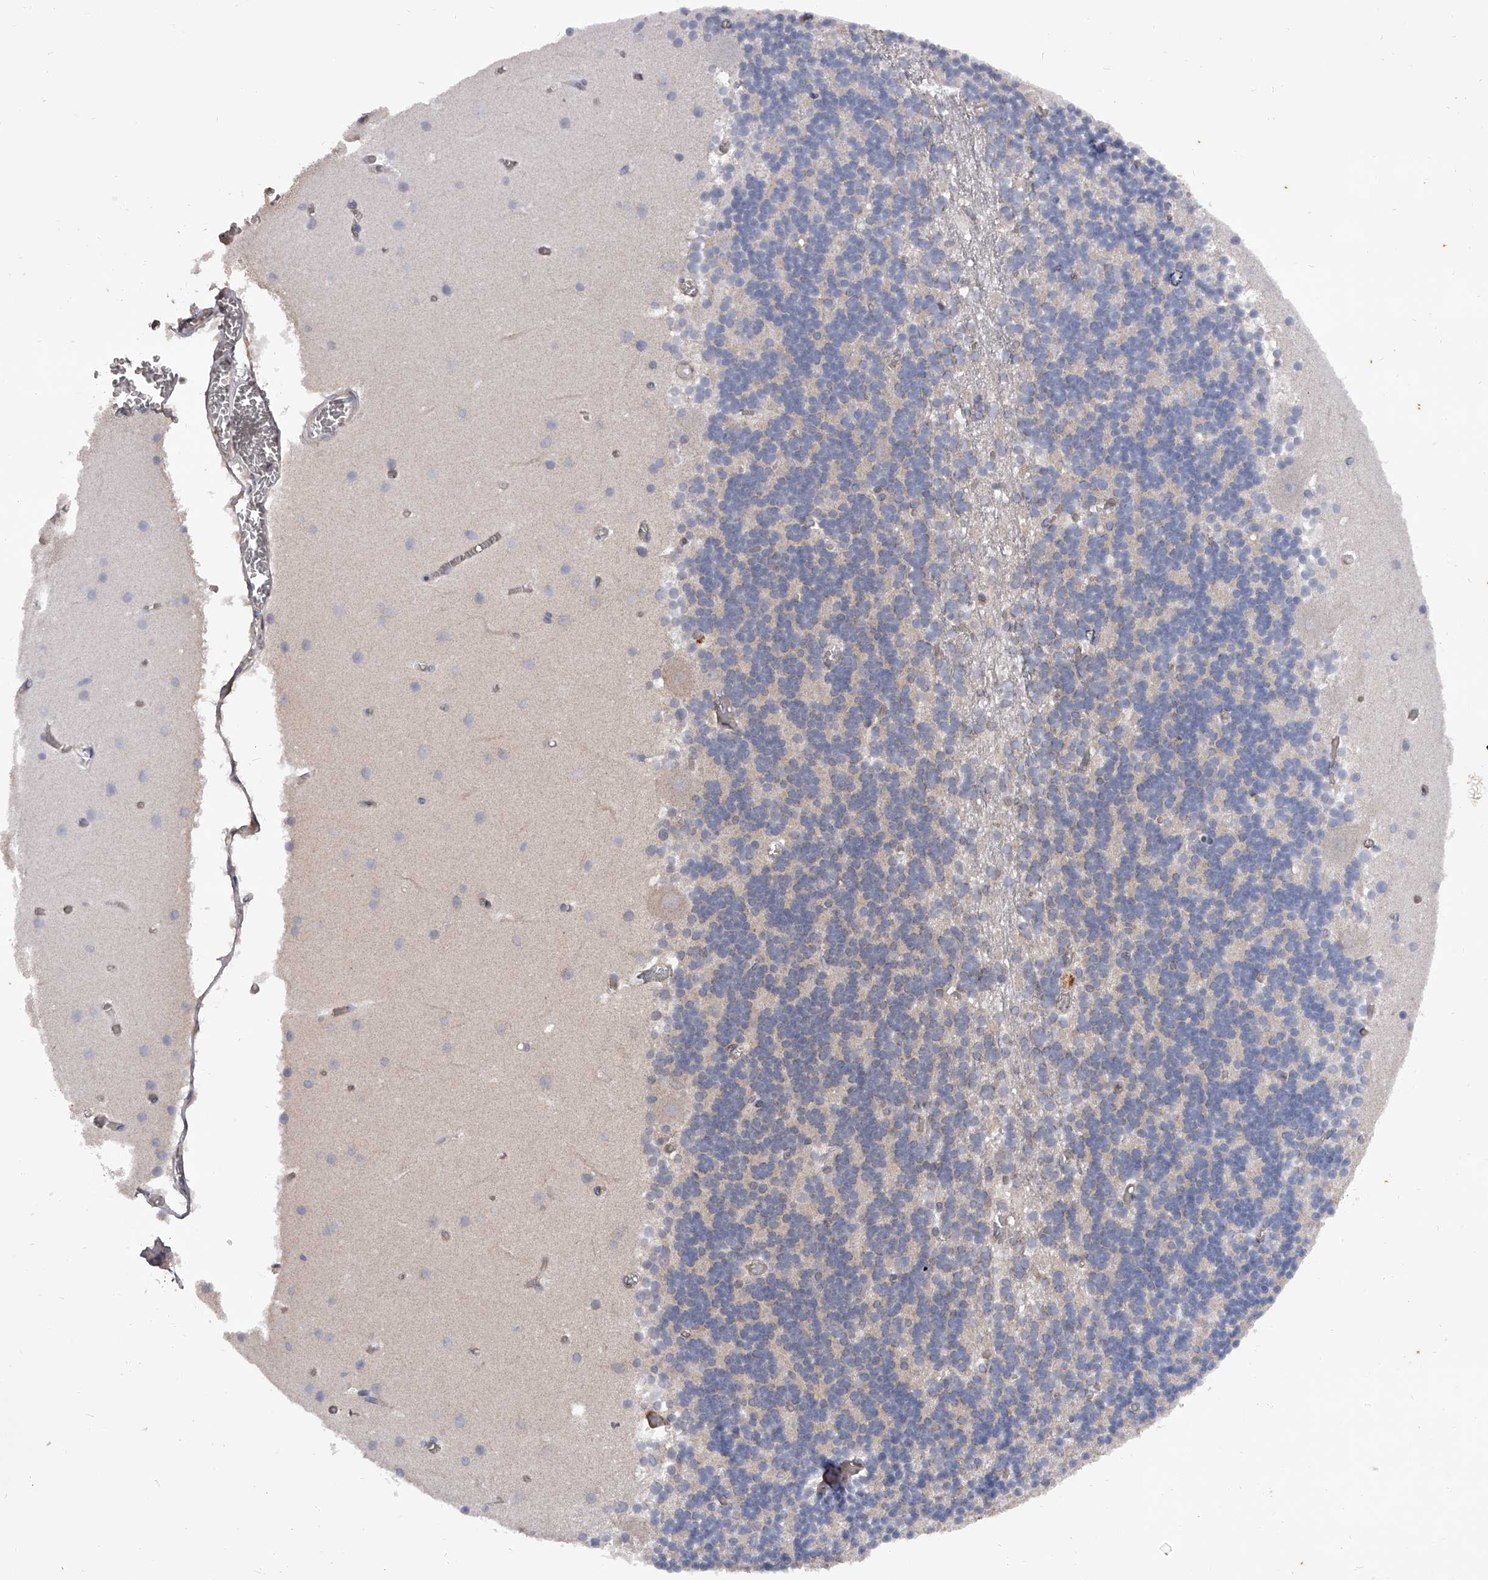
{"staining": {"intensity": "weak", "quantity": "<25%", "location": "cytoplasmic/membranous"}, "tissue": "cerebellum", "cell_type": "Cells in granular layer", "image_type": "normal", "snomed": [{"axis": "morphology", "description": "Normal tissue, NOS"}, {"axis": "topography", "description": "Cerebellum"}], "caption": "Immunohistochemistry (IHC) of unremarkable cerebellum demonstrates no staining in cells in granular layer.", "gene": "PFDN2", "patient": {"sex": "female", "age": 28}}